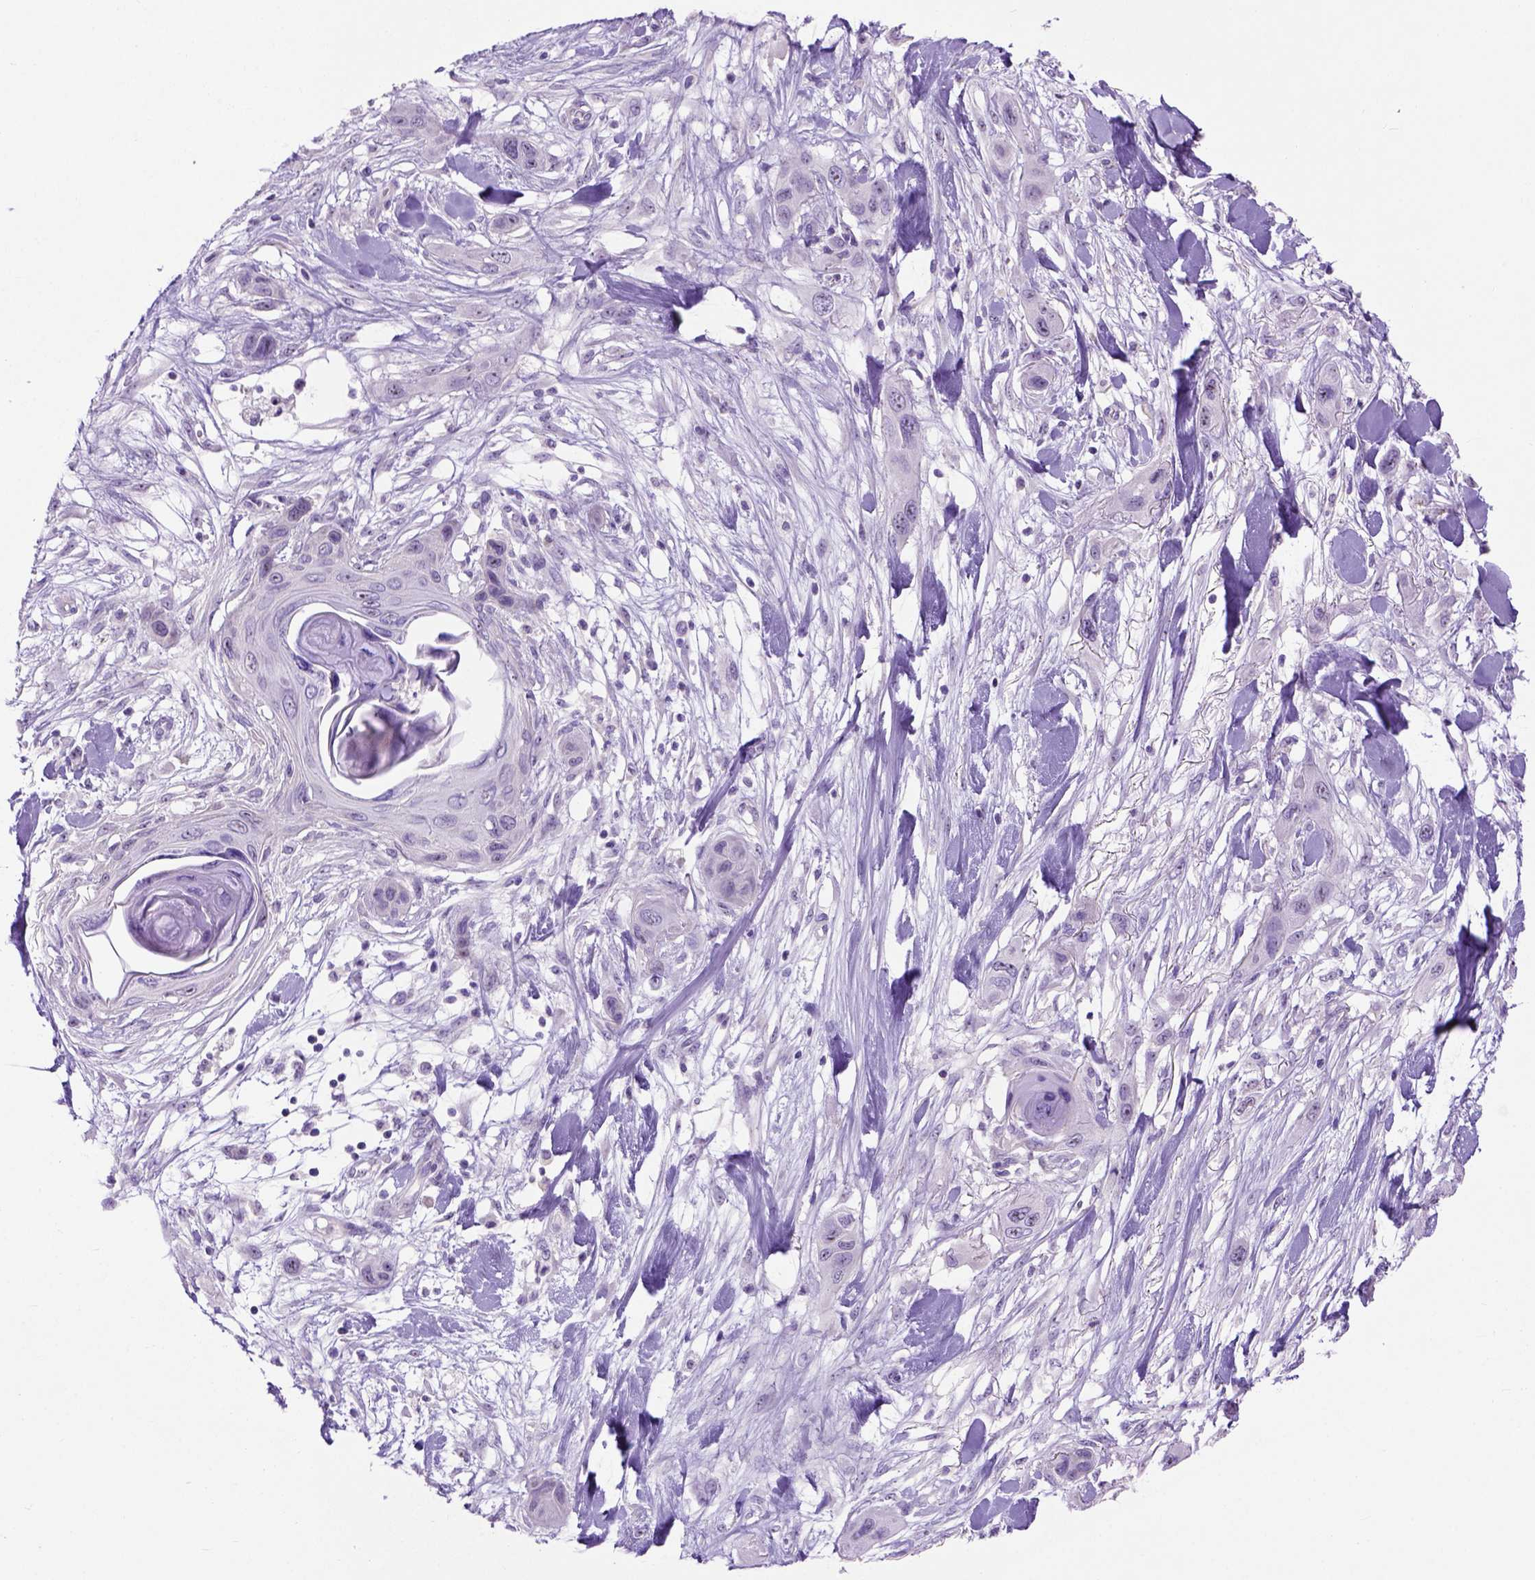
{"staining": {"intensity": "negative", "quantity": "none", "location": "none"}, "tissue": "skin cancer", "cell_type": "Tumor cells", "image_type": "cancer", "snomed": [{"axis": "morphology", "description": "Squamous cell carcinoma, NOS"}, {"axis": "topography", "description": "Skin"}], "caption": "Histopathology image shows no protein positivity in tumor cells of skin cancer tissue.", "gene": "UTP4", "patient": {"sex": "male", "age": 79}}